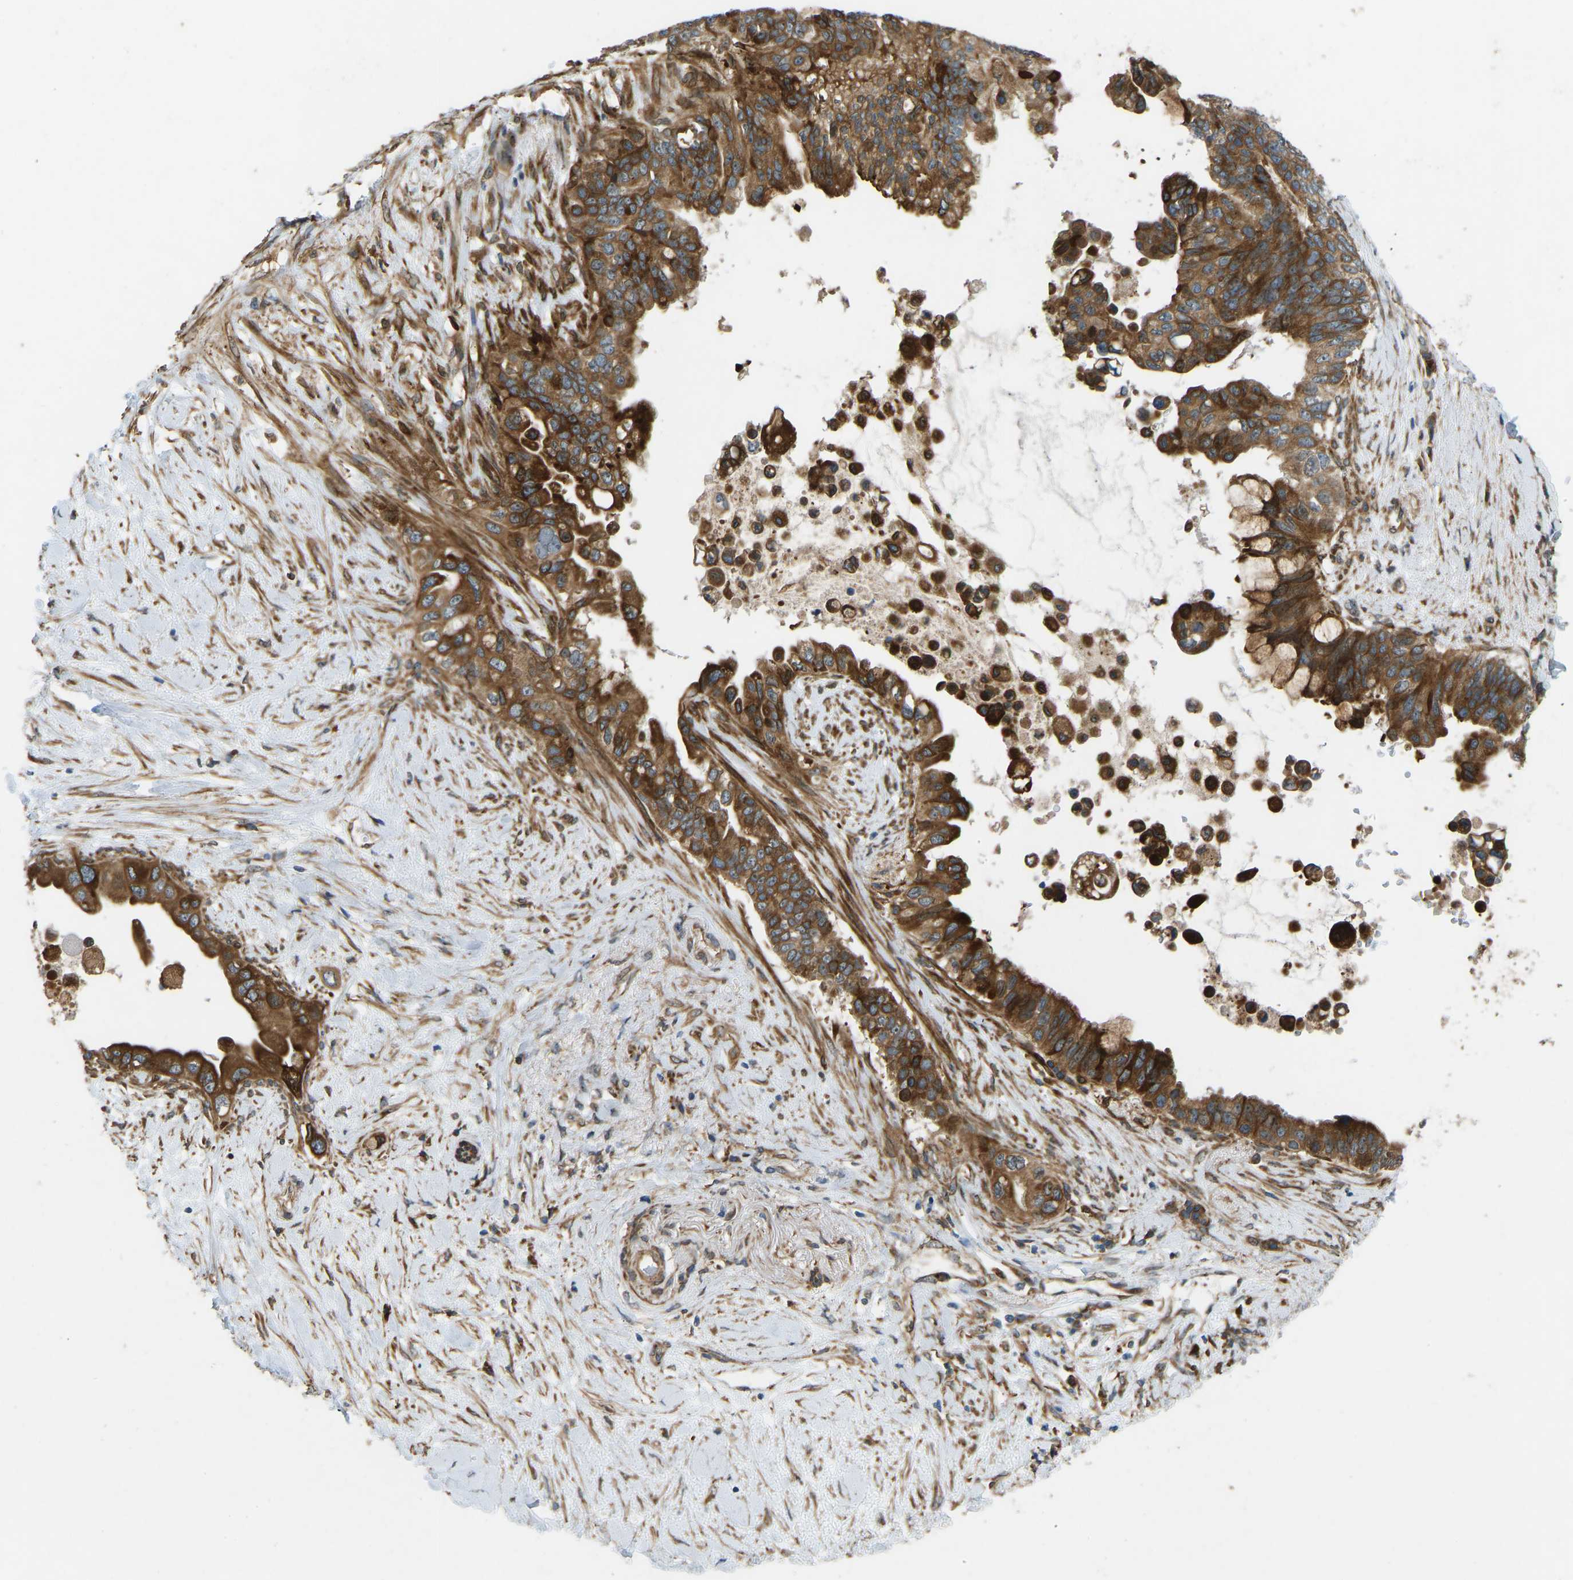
{"staining": {"intensity": "strong", "quantity": ">75%", "location": "cytoplasmic/membranous"}, "tissue": "pancreatic cancer", "cell_type": "Tumor cells", "image_type": "cancer", "snomed": [{"axis": "morphology", "description": "Adenocarcinoma, NOS"}, {"axis": "topography", "description": "Pancreas"}], "caption": "Pancreatic cancer tissue shows strong cytoplasmic/membranous staining in approximately >75% of tumor cells, visualized by immunohistochemistry.", "gene": "OS9", "patient": {"sex": "female", "age": 56}}